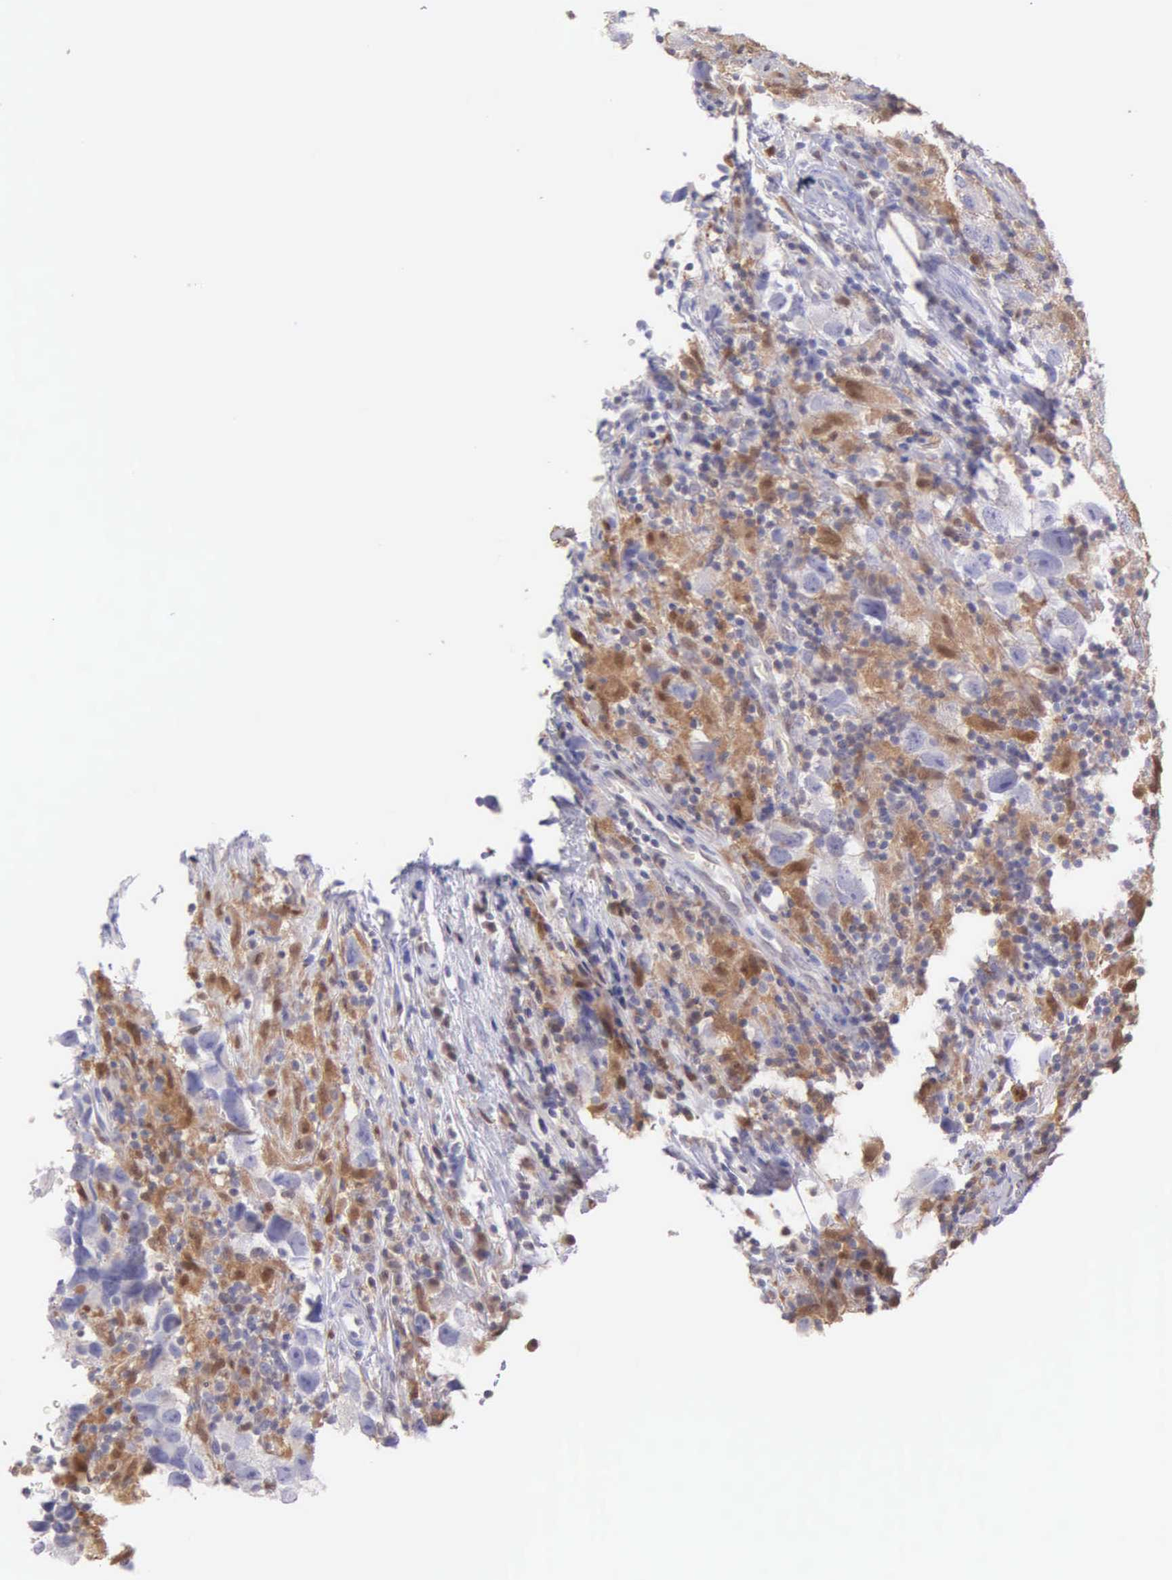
{"staining": {"intensity": "weak", "quantity": "25%-75%", "location": "cytoplasmic/membranous"}, "tissue": "testis cancer", "cell_type": "Tumor cells", "image_type": "cancer", "snomed": [{"axis": "morphology", "description": "Carcinoma, Embryonal, NOS"}, {"axis": "topography", "description": "Testis"}], "caption": "This photomicrograph displays testis cancer stained with immunohistochemistry (IHC) to label a protein in brown. The cytoplasmic/membranous of tumor cells show weak positivity for the protein. Nuclei are counter-stained blue.", "gene": "BID", "patient": {"sex": "male", "age": 21}}